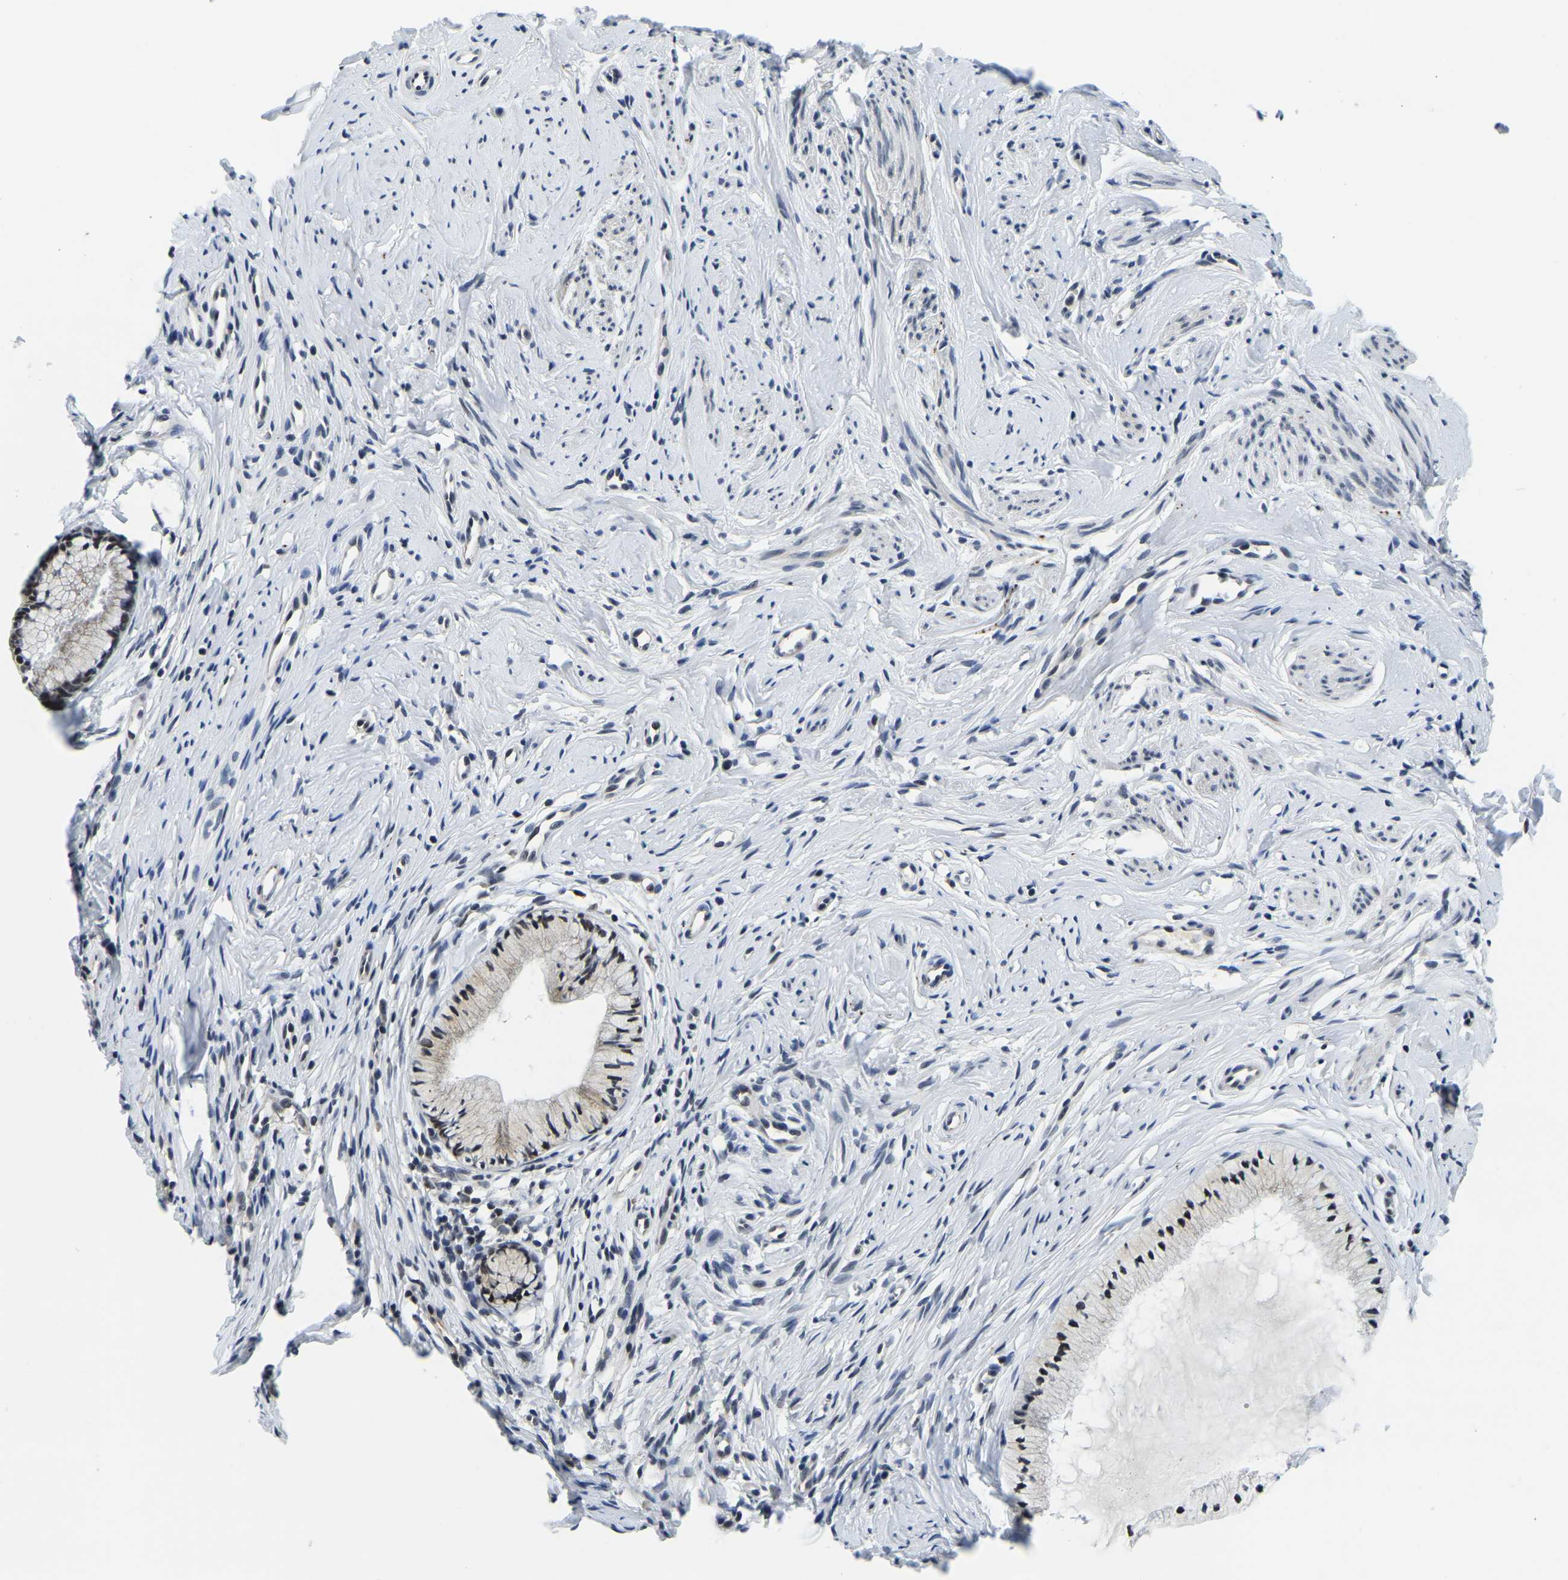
{"staining": {"intensity": "weak", "quantity": "<25%", "location": "cytoplasmic/membranous"}, "tissue": "cervix", "cell_type": "Glandular cells", "image_type": "normal", "snomed": [{"axis": "morphology", "description": "Normal tissue, NOS"}, {"axis": "topography", "description": "Cervix"}], "caption": "Immunohistochemistry (IHC) image of benign cervix: human cervix stained with DAB (3,3'-diaminobenzidine) reveals no significant protein positivity in glandular cells.", "gene": "POLDIP3", "patient": {"sex": "female", "age": 77}}